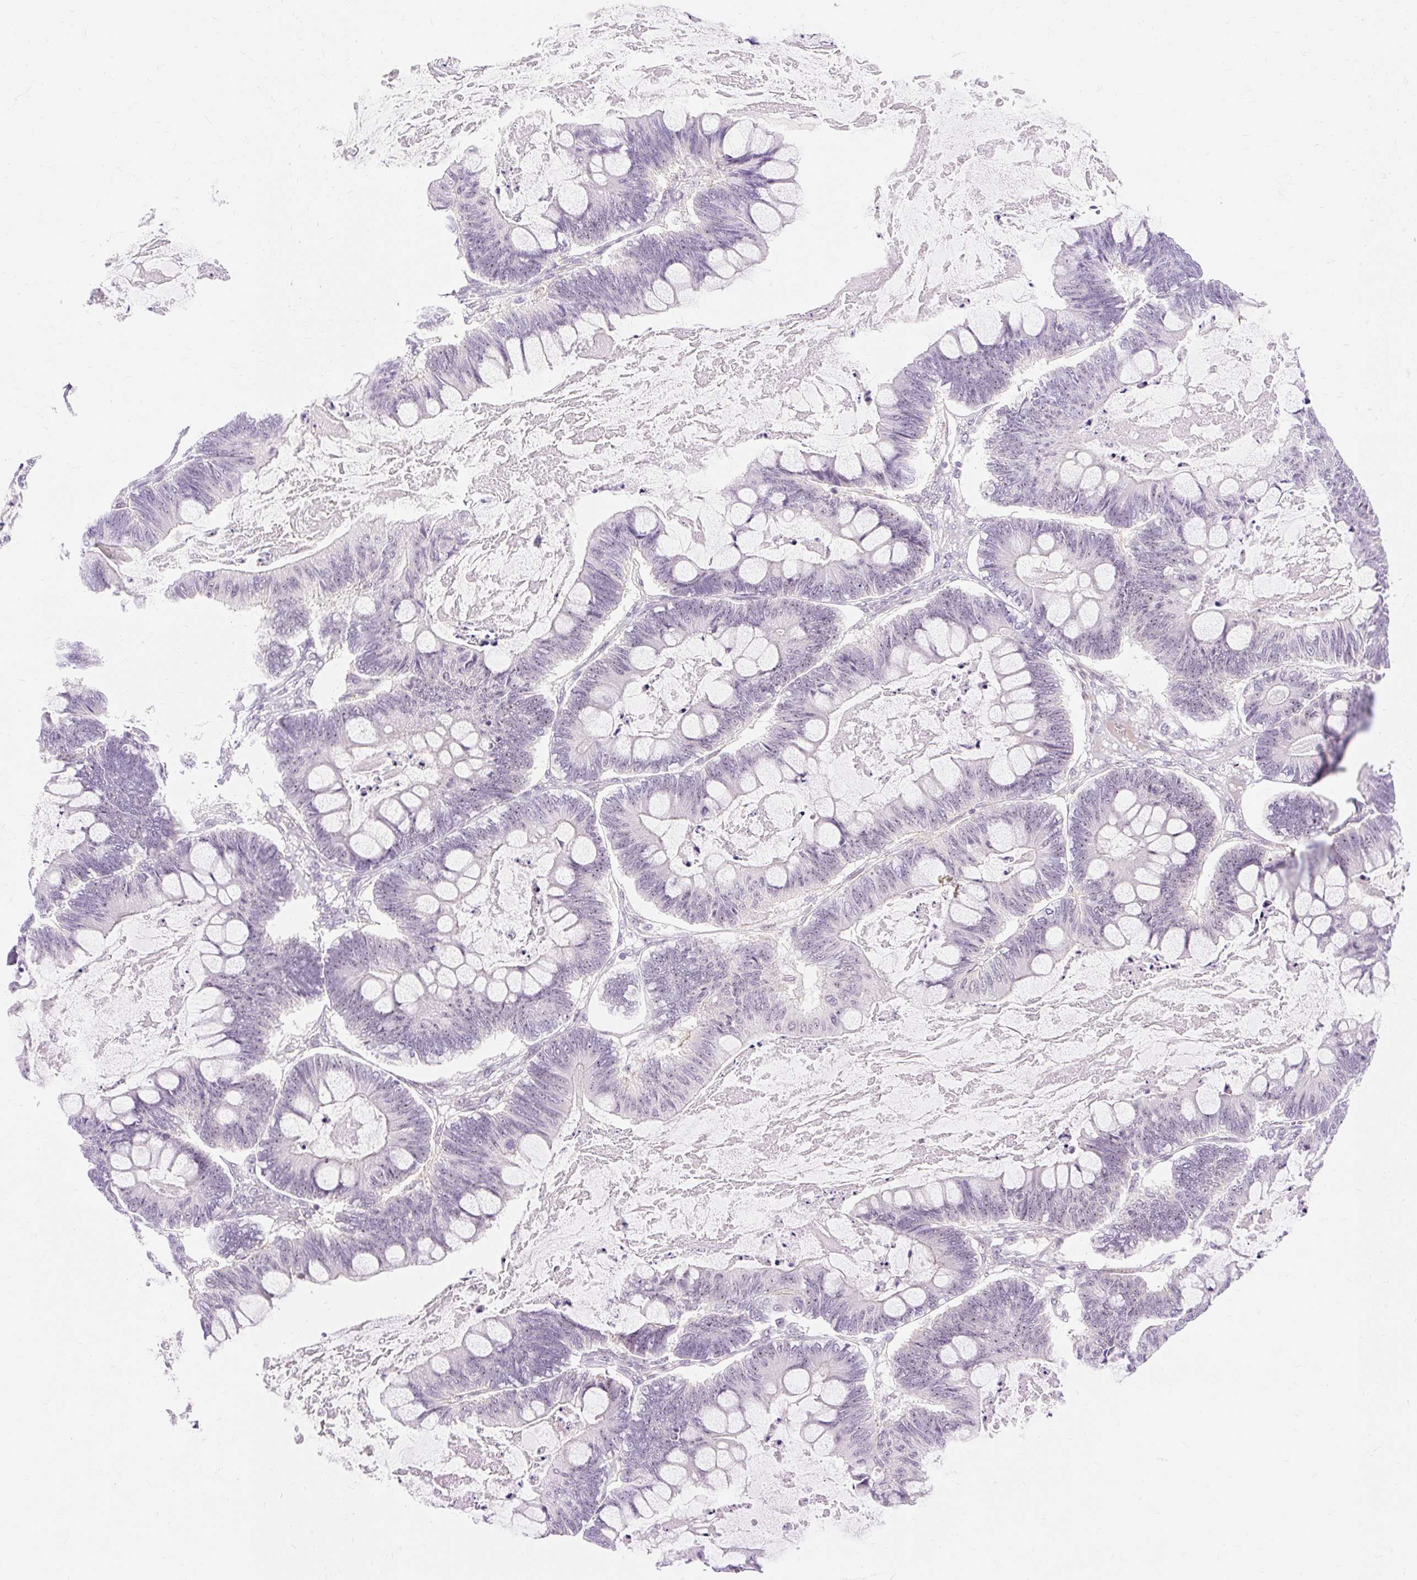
{"staining": {"intensity": "weak", "quantity": "<25%", "location": "nuclear"}, "tissue": "ovarian cancer", "cell_type": "Tumor cells", "image_type": "cancer", "snomed": [{"axis": "morphology", "description": "Cystadenocarcinoma, mucinous, NOS"}, {"axis": "topography", "description": "Ovary"}], "caption": "Tumor cells are negative for brown protein staining in ovarian cancer (mucinous cystadenocarcinoma).", "gene": "OBP2A", "patient": {"sex": "female", "age": 61}}